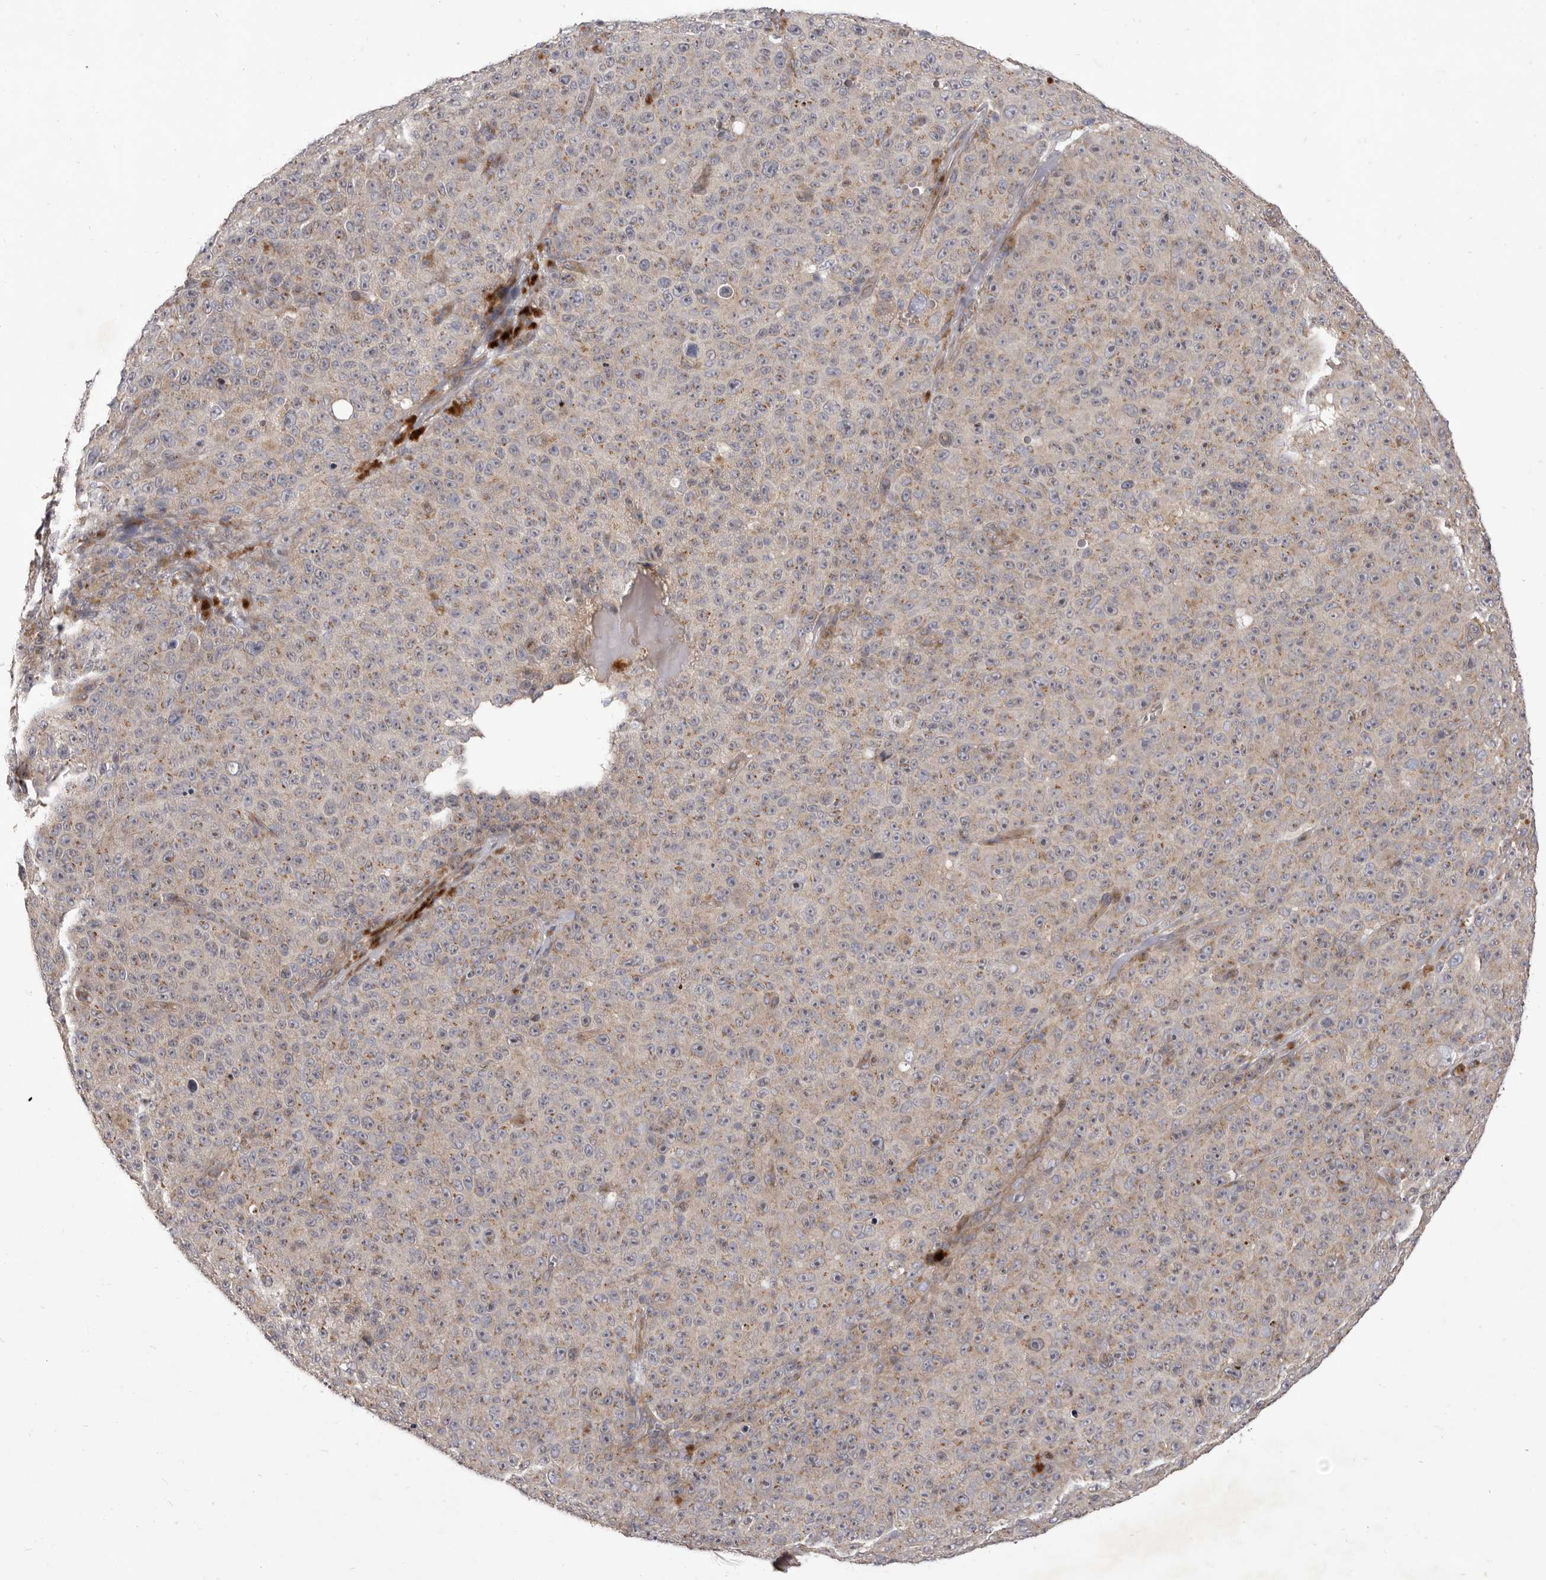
{"staining": {"intensity": "weak", "quantity": "25%-75%", "location": "cytoplasmic/membranous"}, "tissue": "melanoma", "cell_type": "Tumor cells", "image_type": "cancer", "snomed": [{"axis": "morphology", "description": "Malignant melanoma, NOS"}, {"axis": "topography", "description": "Skin"}], "caption": "Protein expression analysis of human melanoma reveals weak cytoplasmic/membranous expression in approximately 25%-75% of tumor cells.", "gene": "TBC1D8B", "patient": {"sex": "female", "age": 82}}